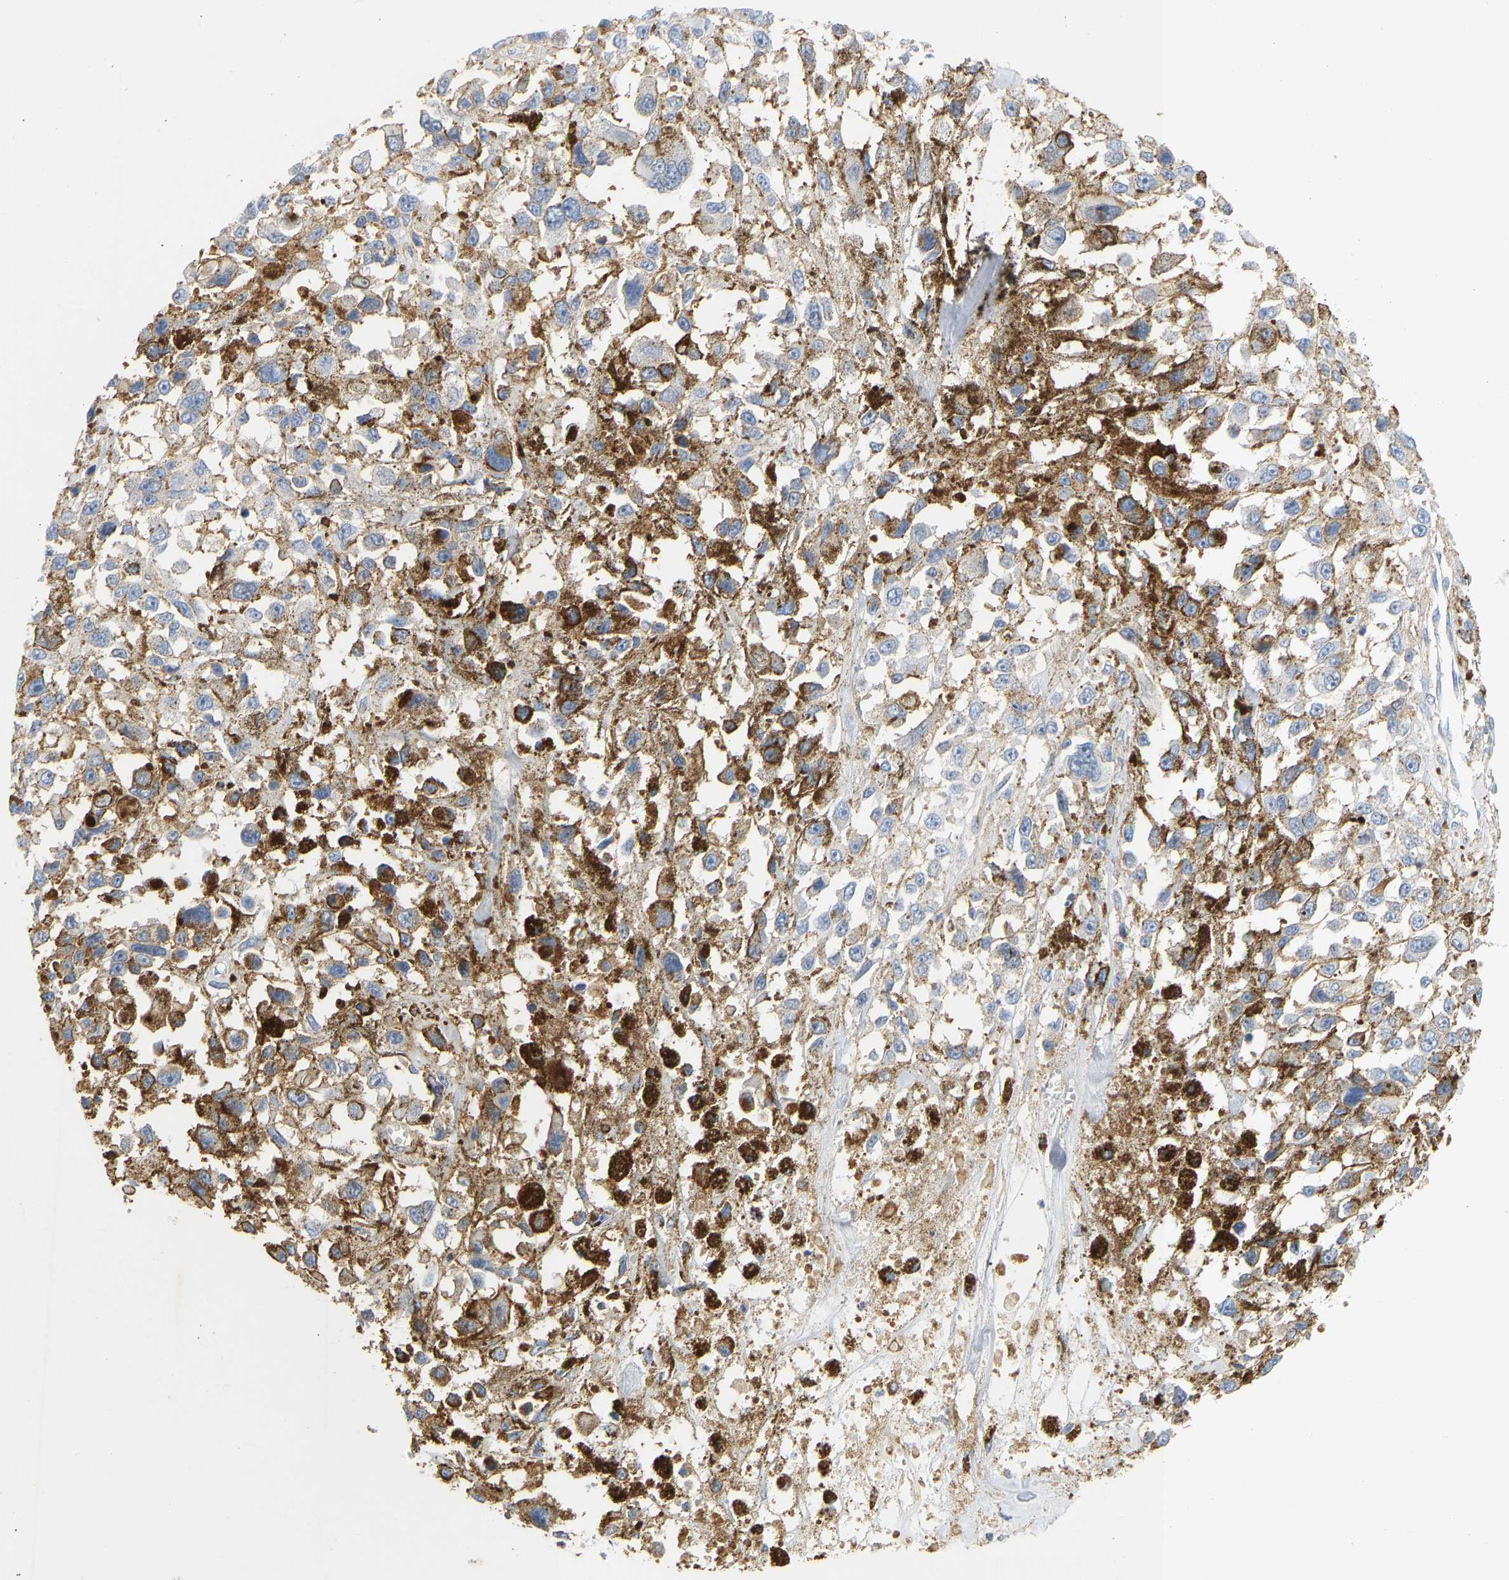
{"staining": {"intensity": "weak", "quantity": "25%-75%", "location": "cytoplasmic/membranous"}, "tissue": "melanoma", "cell_type": "Tumor cells", "image_type": "cancer", "snomed": [{"axis": "morphology", "description": "Malignant melanoma, Metastatic site"}, {"axis": "topography", "description": "Lymph node"}], "caption": "Weak cytoplasmic/membranous expression is present in about 25%-75% of tumor cells in melanoma.", "gene": "BVES", "patient": {"sex": "male", "age": 59}}